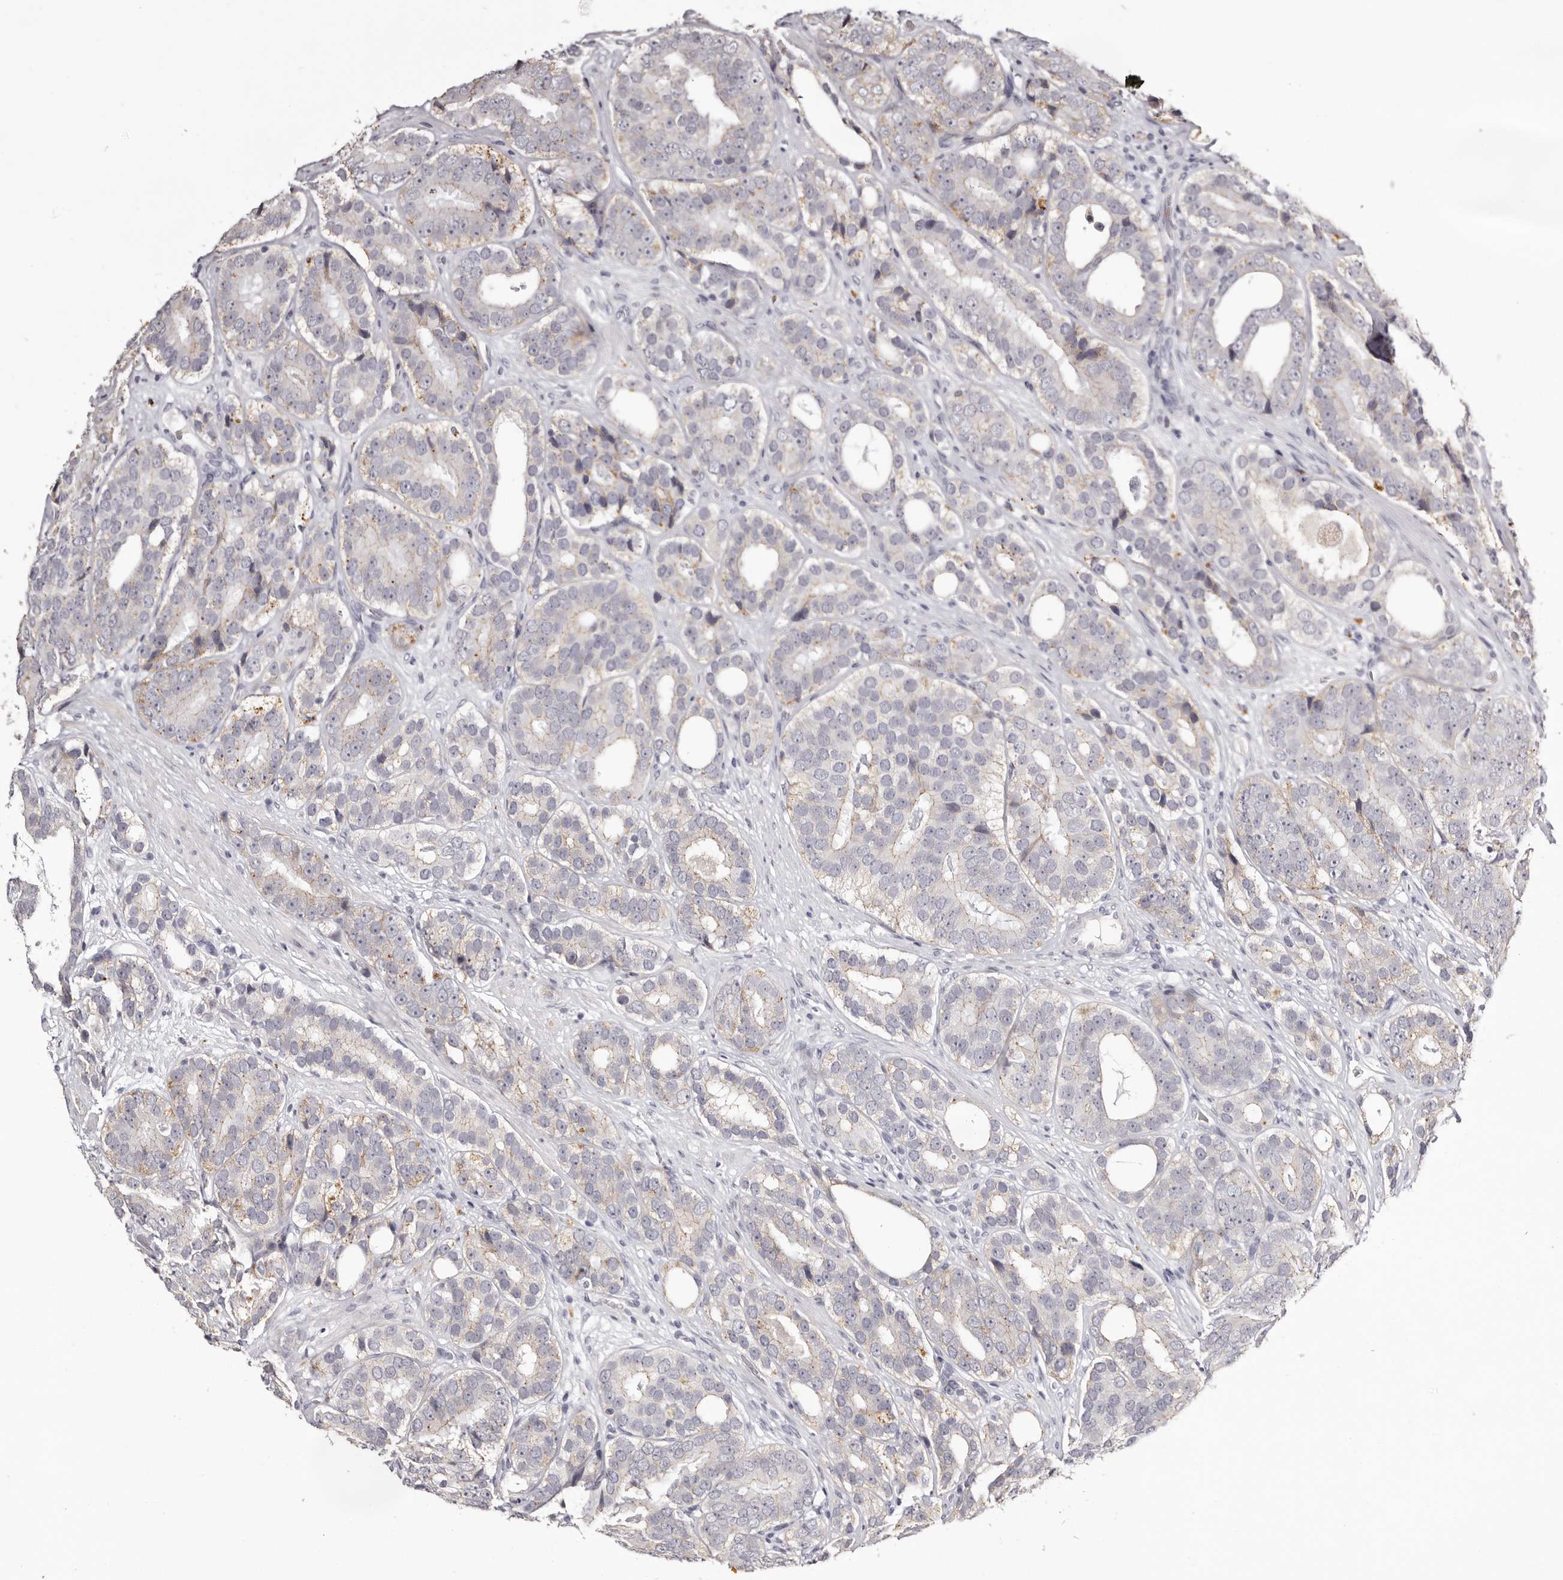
{"staining": {"intensity": "weak", "quantity": "25%-75%", "location": "cytoplasmic/membranous"}, "tissue": "prostate cancer", "cell_type": "Tumor cells", "image_type": "cancer", "snomed": [{"axis": "morphology", "description": "Adenocarcinoma, High grade"}, {"axis": "topography", "description": "Prostate"}], "caption": "High-grade adenocarcinoma (prostate) stained for a protein (brown) displays weak cytoplasmic/membranous positive expression in approximately 25%-75% of tumor cells.", "gene": "PCDHB6", "patient": {"sex": "male", "age": 56}}